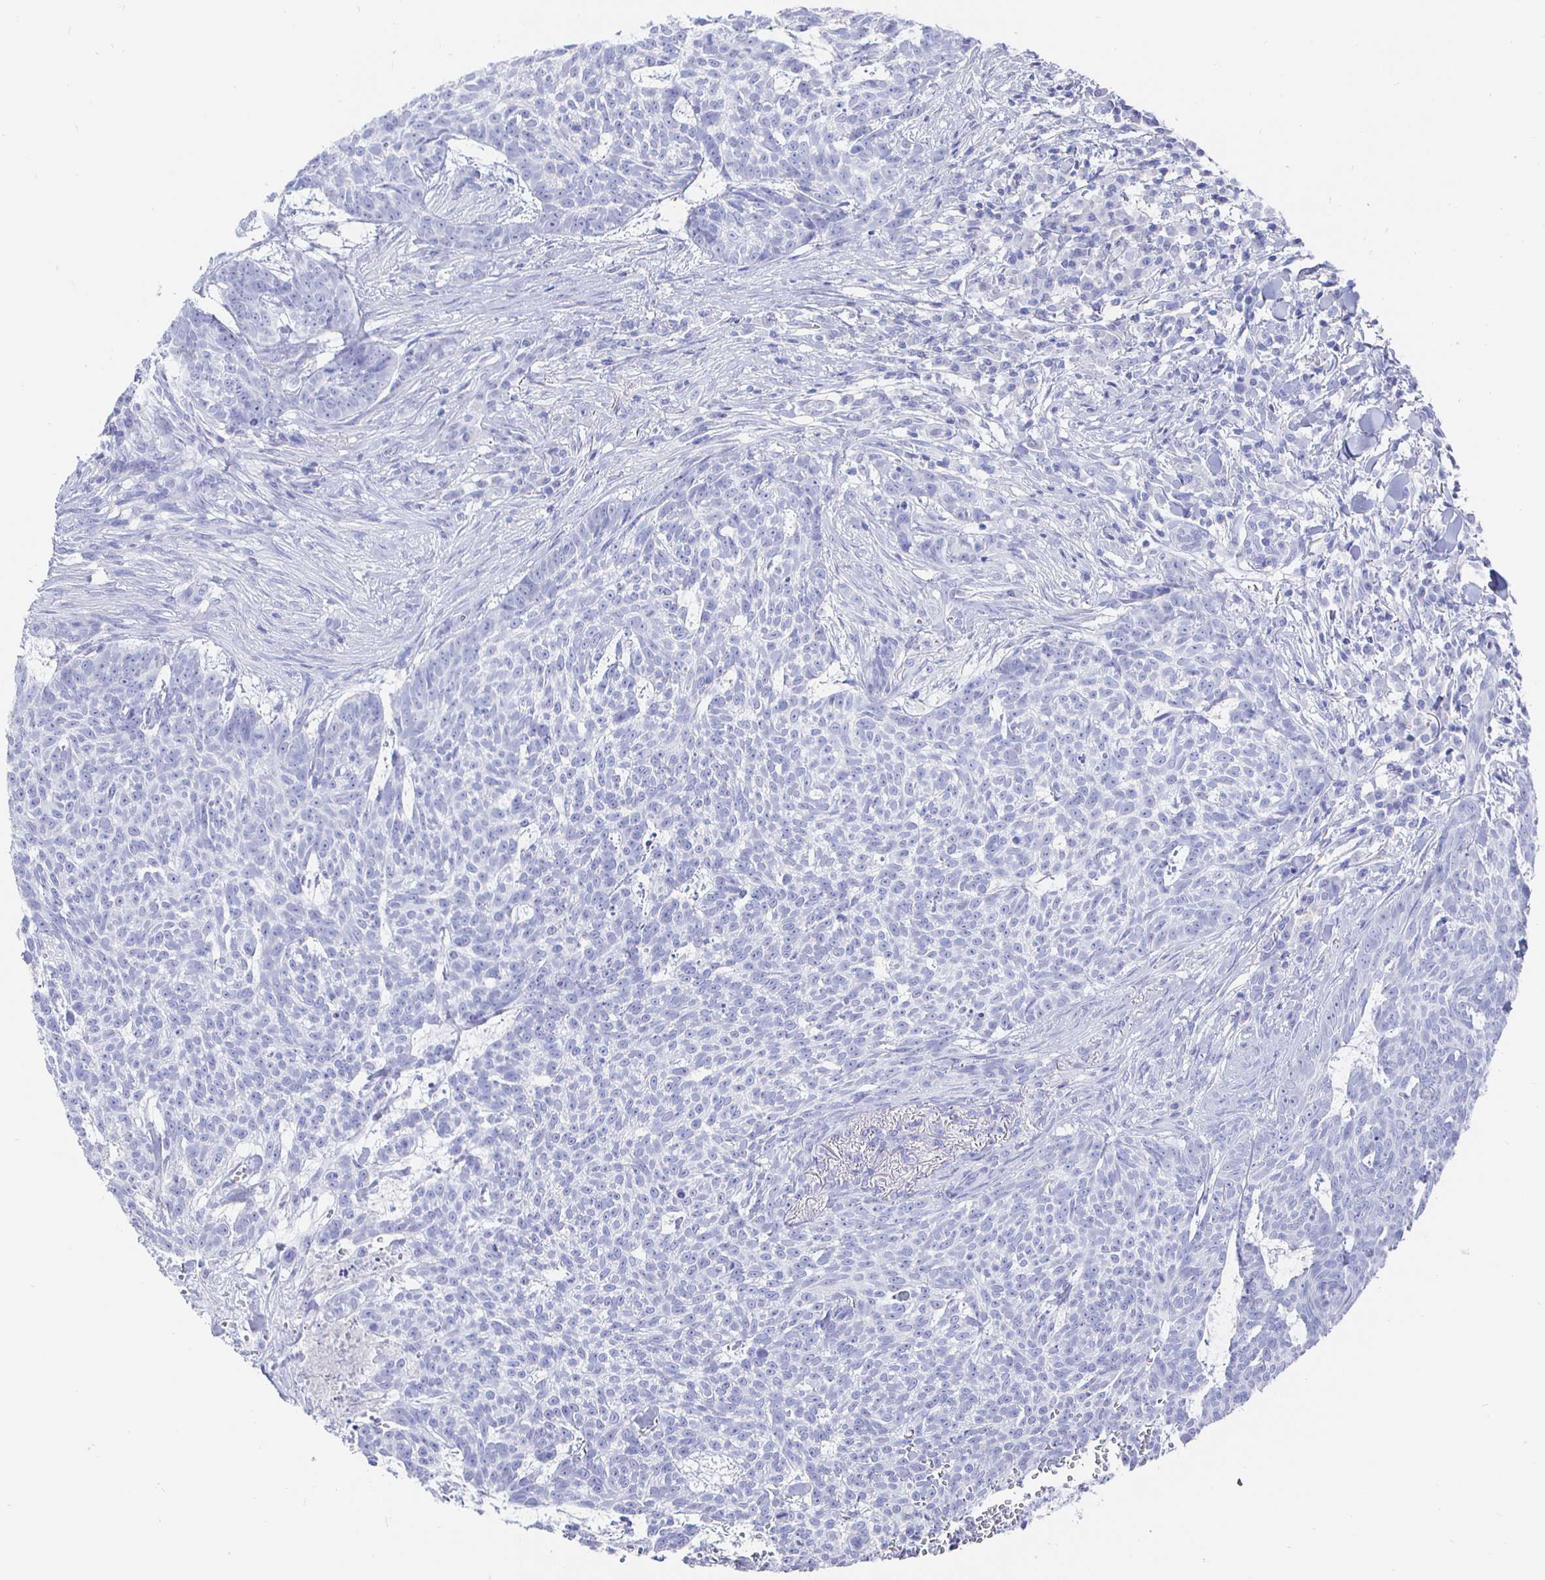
{"staining": {"intensity": "negative", "quantity": "none", "location": "none"}, "tissue": "skin cancer", "cell_type": "Tumor cells", "image_type": "cancer", "snomed": [{"axis": "morphology", "description": "Basal cell carcinoma"}, {"axis": "topography", "description": "Skin"}], "caption": "This is an immunohistochemistry (IHC) image of skin basal cell carcinoma. There is no positivity in tumor cells.", "gene": "CLCA1", "patient": {"sex": "female", "age": 93}}